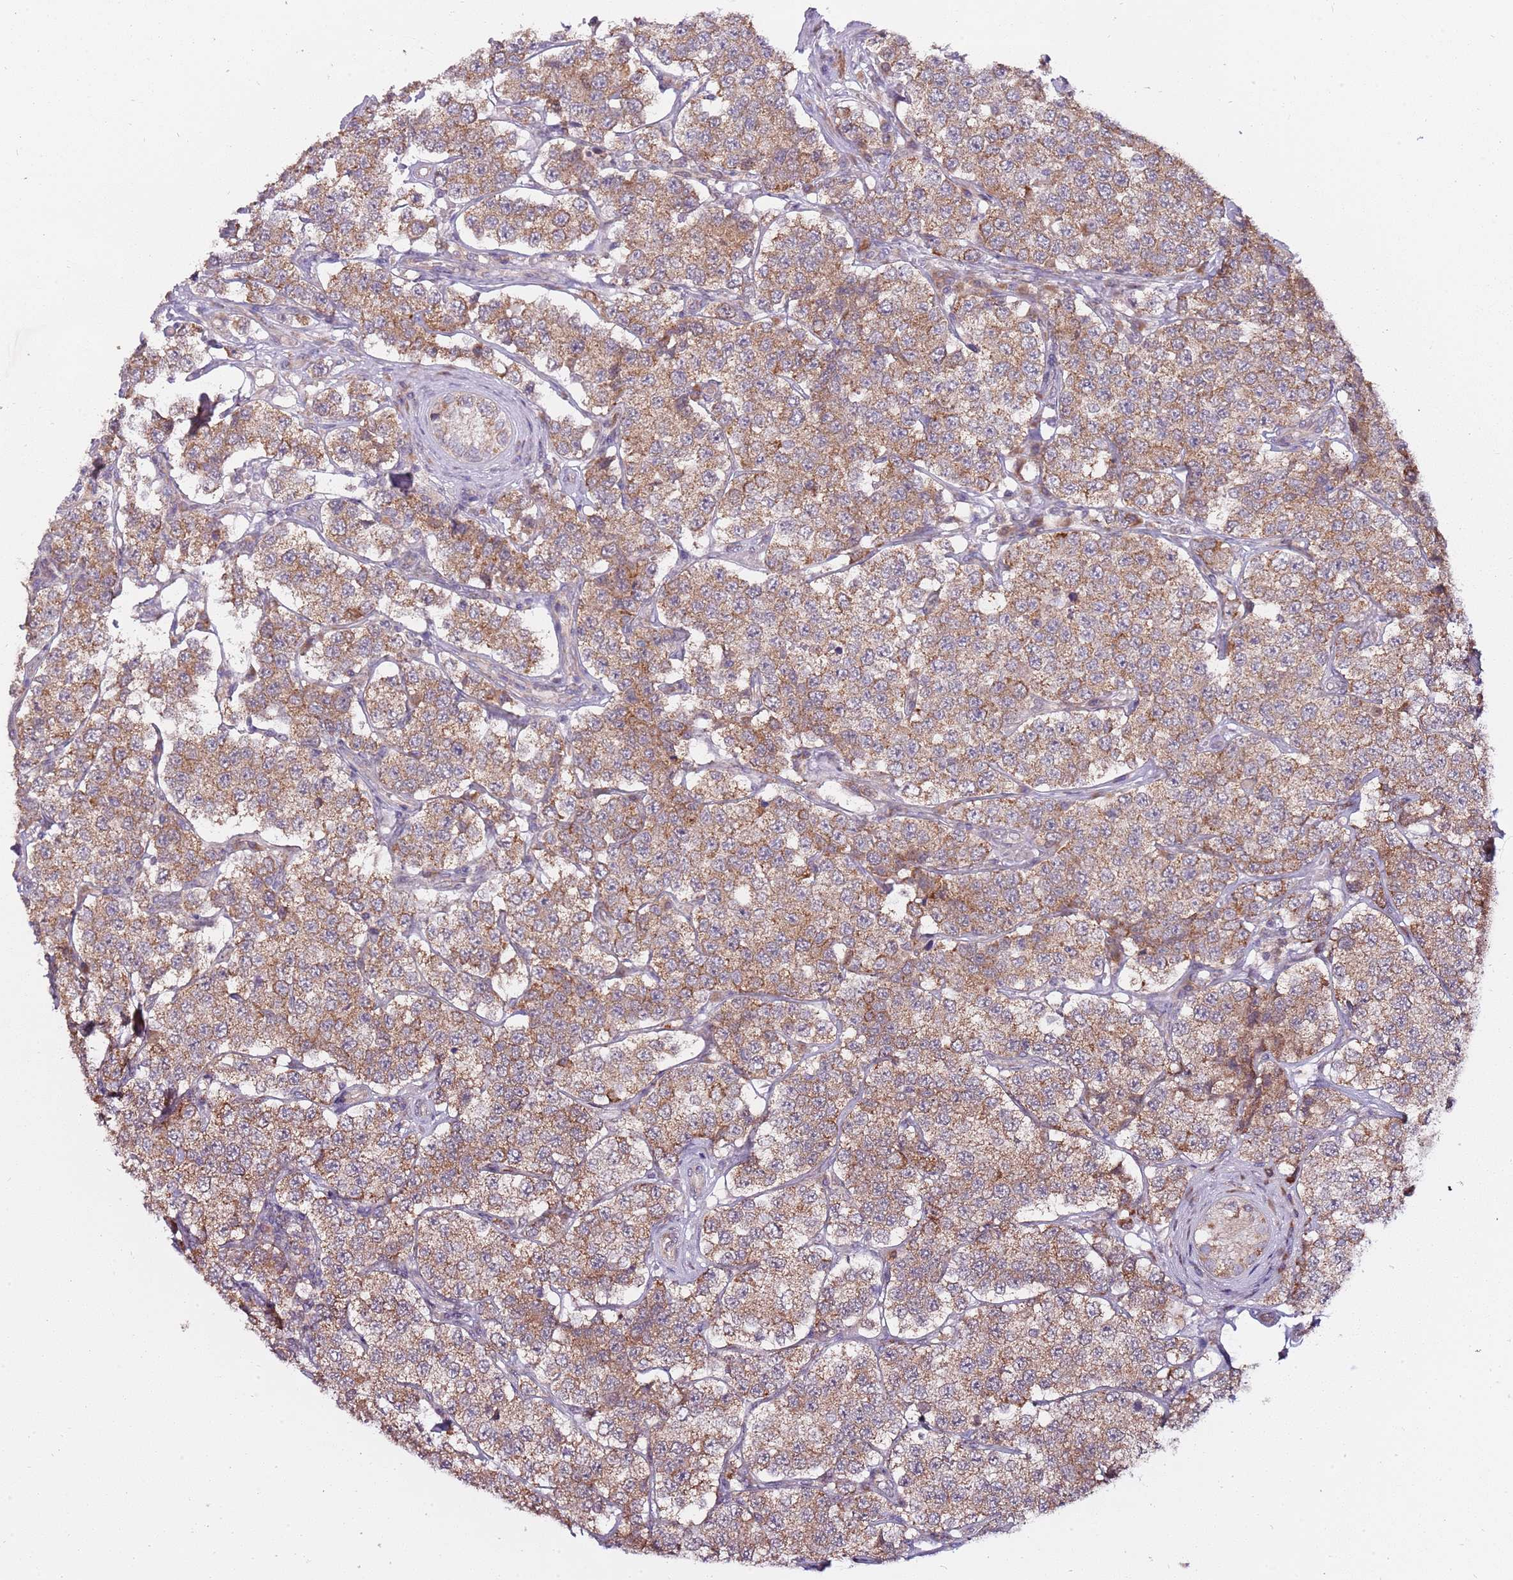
{"staining": {"intensity": "moderate", "quantity": ">75%", "location": "cytoplasmic/membranous"}, "tissue": "testis cancer", "cell_type": "Tumor cells", "image_type": "cancer", "snomed": [{"axis": "morphology", "description": "Seminoma, NOS"}, {"axis": "topography", "description": "Testis"}], "caption": "Testis cancer (seminoma) tissue exhibits moderate cytoplasmic/membranous staining in about >75% of tumor cells, visualized by immunohistochemistry. (DAB IHC with brightfield microscopy, high magnification).", "gene": "RNF181", "patient": {"sex": "male", "age": 34}}